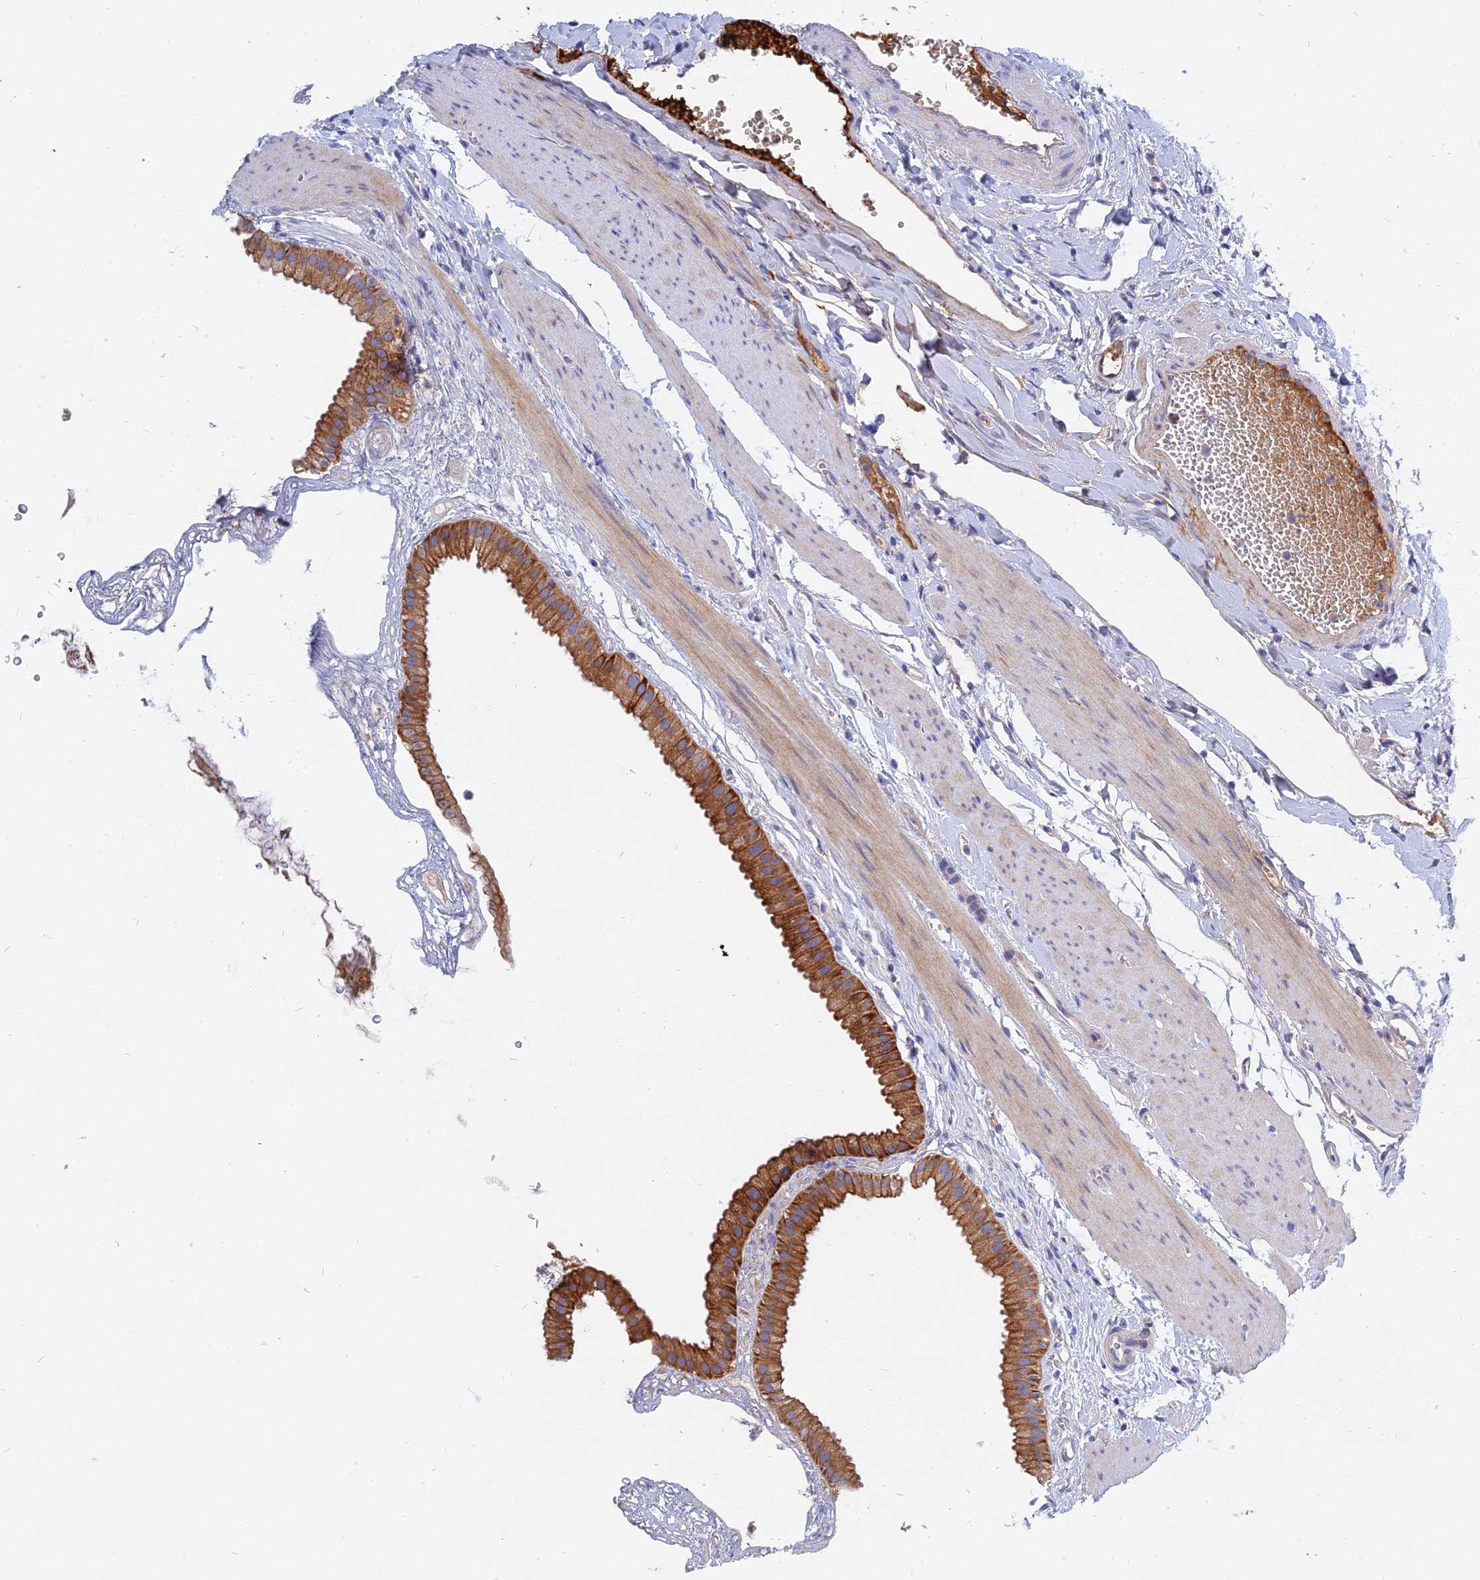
{"staining": {"intensity": "strong", "quantity": ">75%", "location": "cytoplasmic/membranous"}, "tissue": "gallbladder", "cell_type": "Glandular cells", "image_type": "normal", "snomed": [{"axis": "morphology", "description": "Normal tissue, NOS"}, {"axis": "topography", "description": "Gallbladder"}], "caption": "A histopathology image of human gallbladder stained for a protein reveals strong cytoplasmic/membranous brown staining in glandular cells.", "gene": "MROH1", "patient": {"sex": "female", "age": 64}}